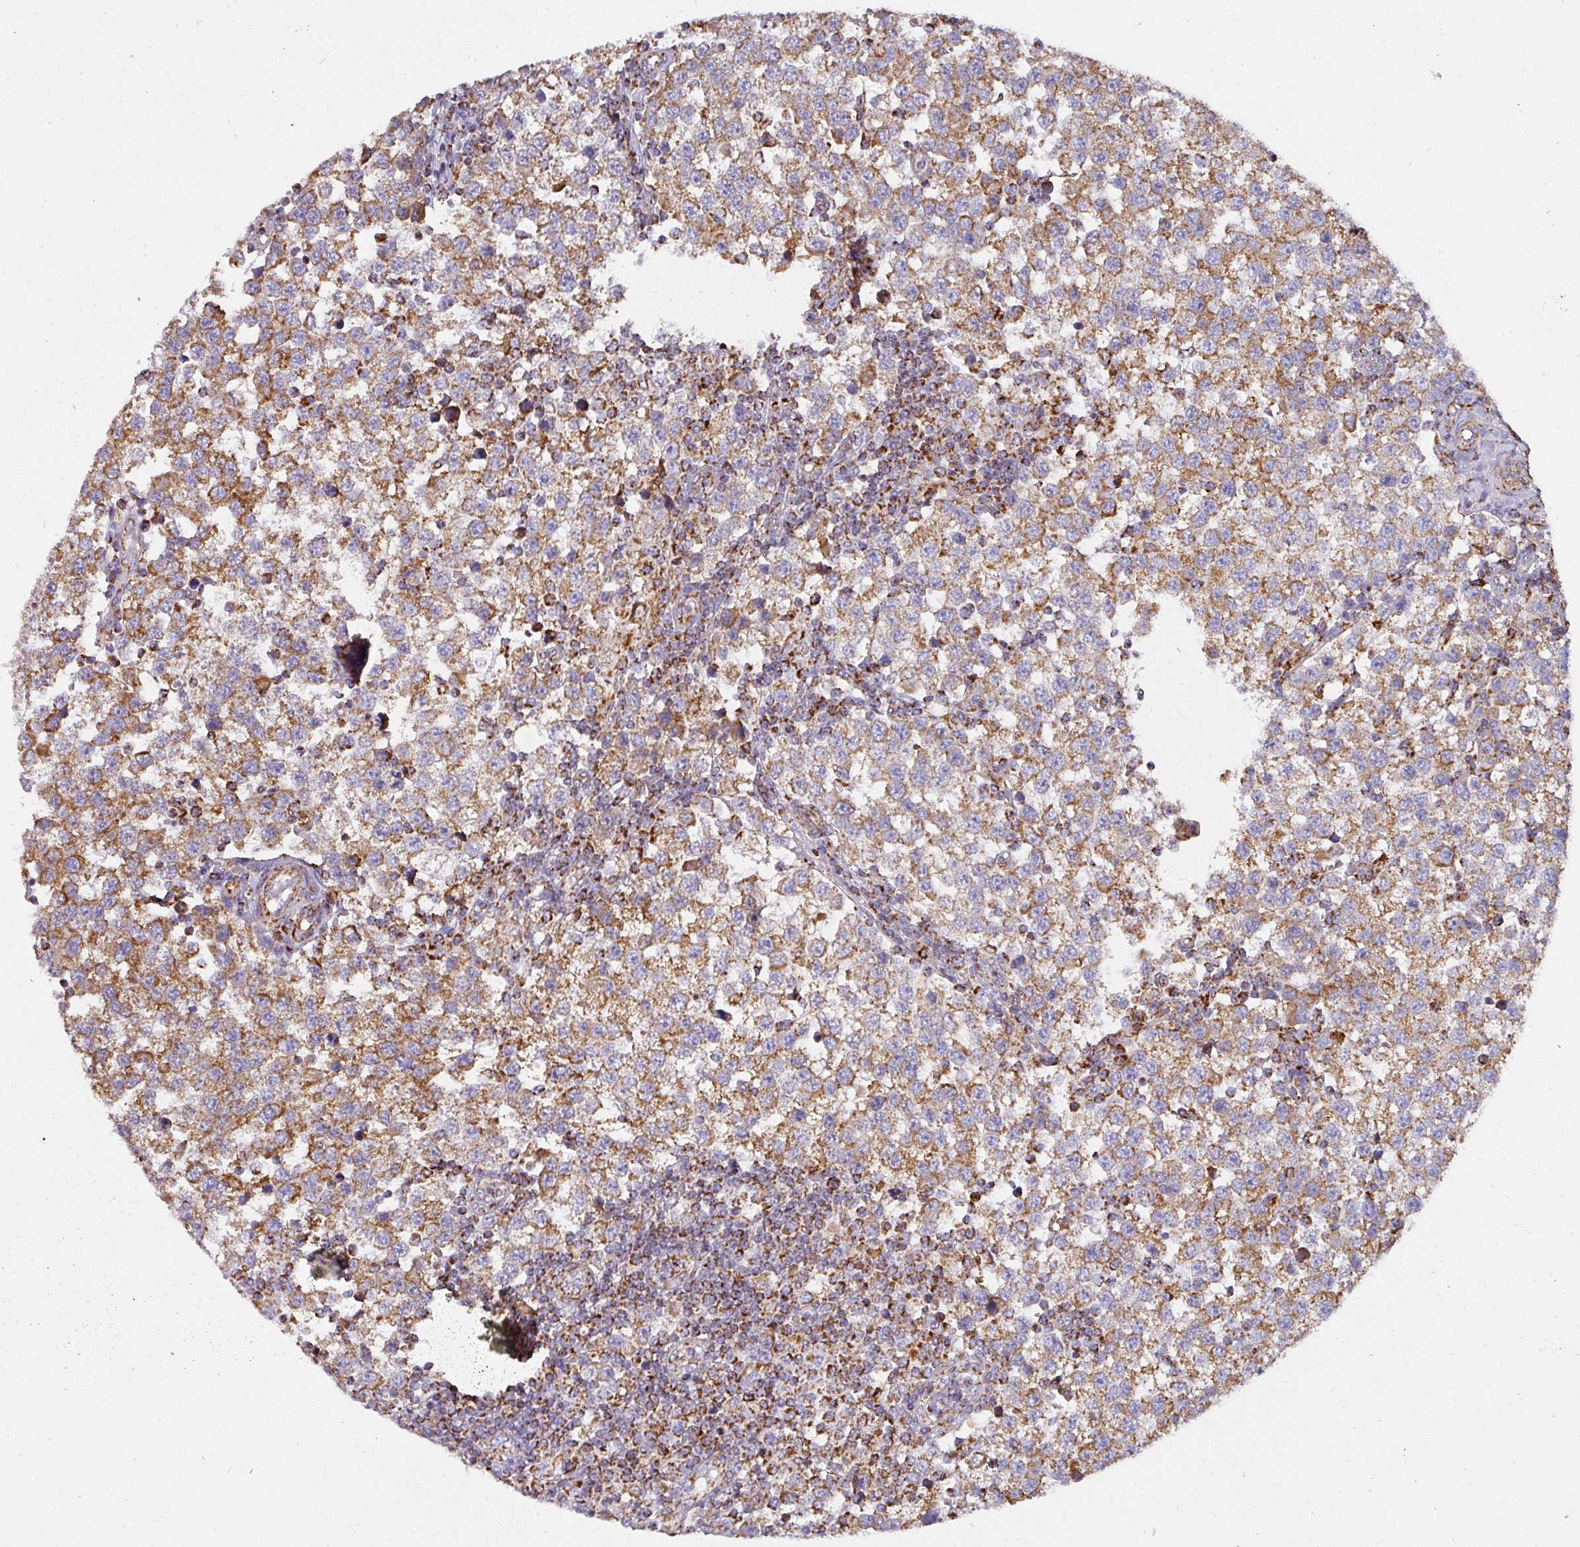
{"staining": {"intensity": "moderate", "quantity": ">75%", "location": "cytoplasmic/membranous"}, "tissue": "testis cancer", "cell_type": "Tumor cells", "image_type": "cancer", "snomed": [{"axis": "morphology", "description": "Seminoma, NOS"}, {"axis": "topography", "description": "Testis"}], "caption": "Protein analysis of testis cancer (seminoma) tissue shows moderate cytoplasmic/membranous positivity in about >75% of tumor cells.", "gene": "UQCRFS1", "patient": {"sex": "male", "age": 34}}